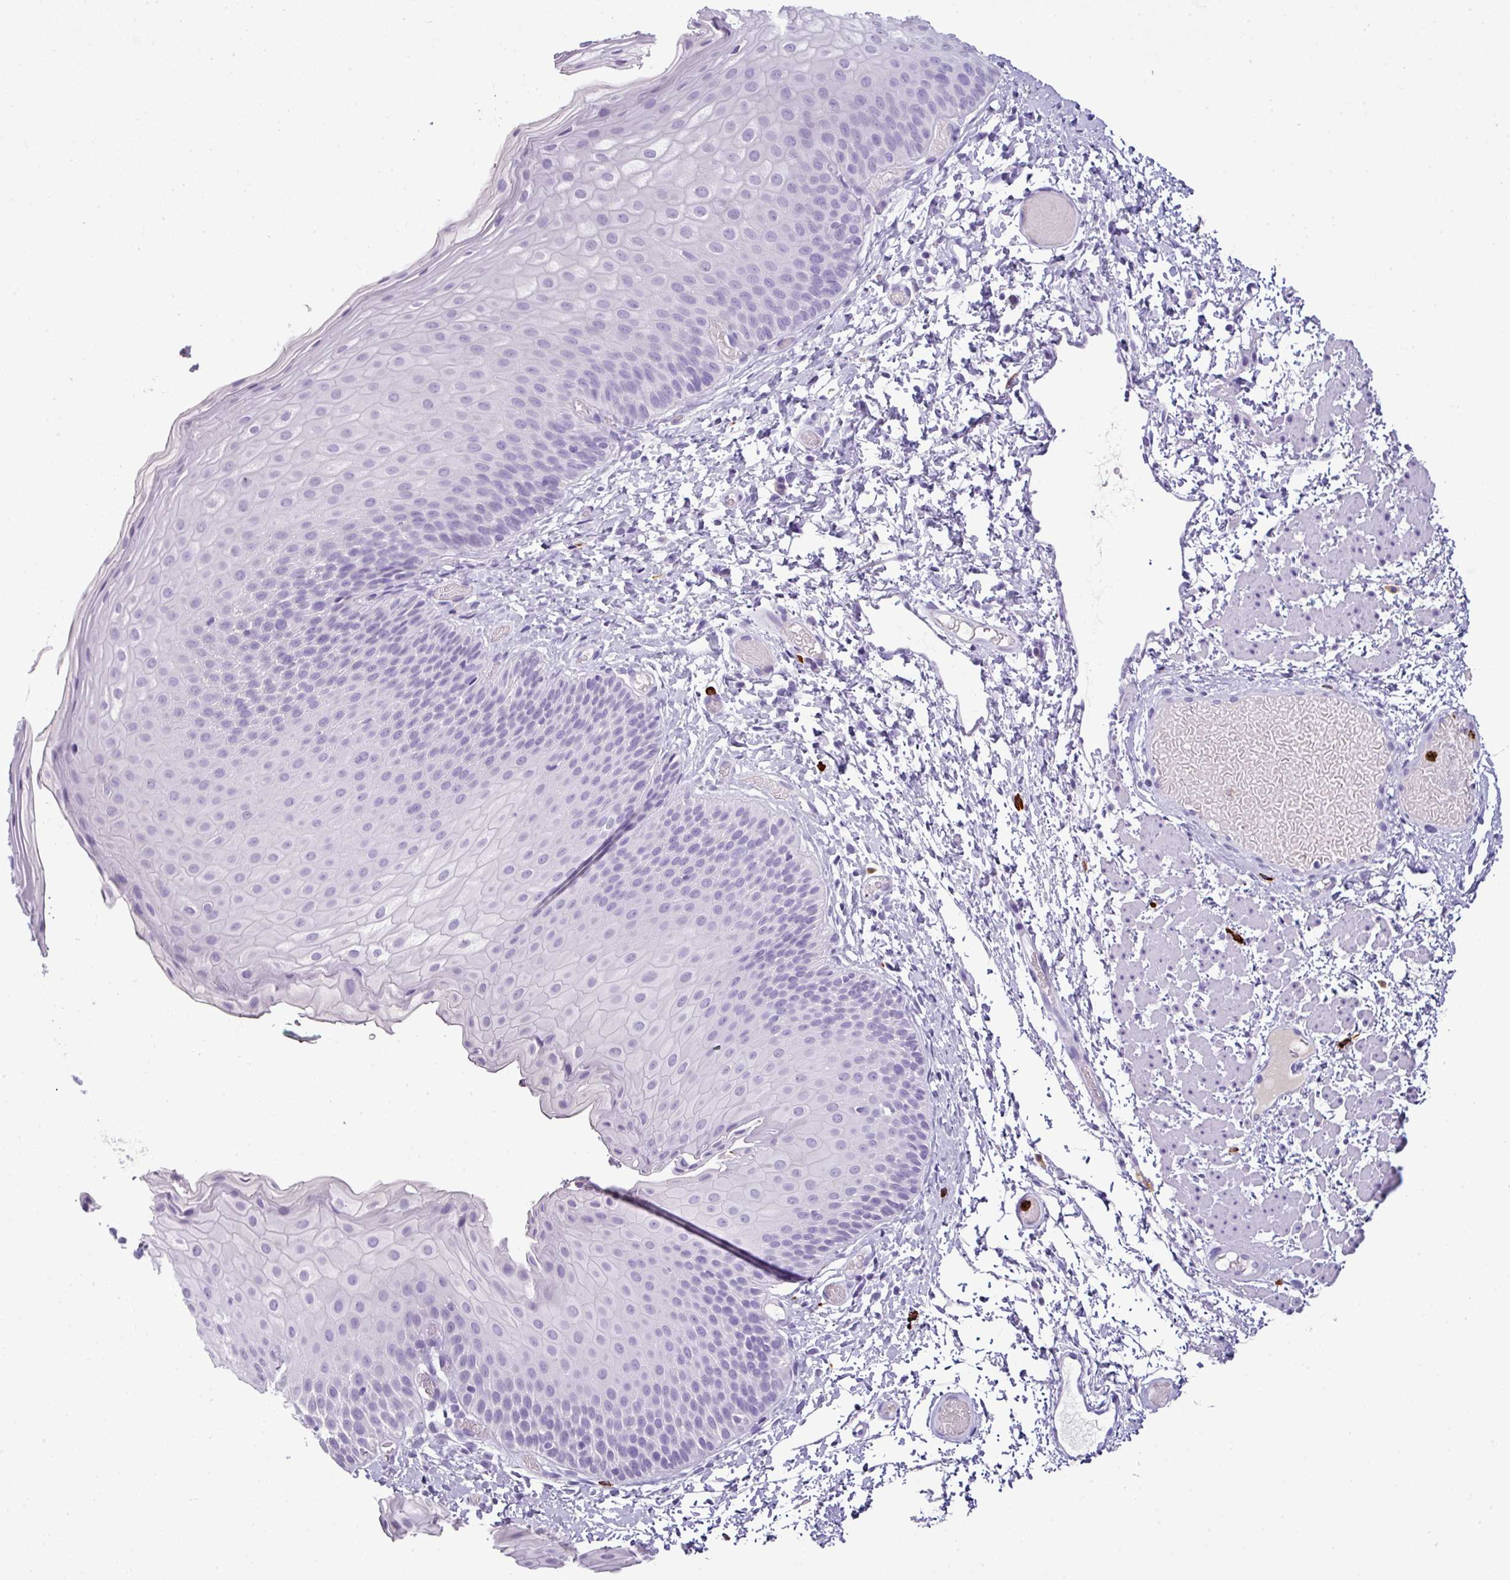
{"staining": {"intensity": "negative", "quantity": "none", "location": "none"}, "tissue": "skin", "cell_type": "Epidermal cells", "image_type": "normal", "snomed": [{"axis": "morphology", "description": "Normal tissue, NOS"}, {"axis": "topography", "description": "Anal"}], "caption": "Immunohistochemistry of benign human skin demonstrates no staining in epidermal cells. (DAB (3,3'-diaminobenzidine) IHC visualized using brightfield microscopy, high magnification).", "gene": "CTSG", "patient": {"sex": "female", "age": 40}}